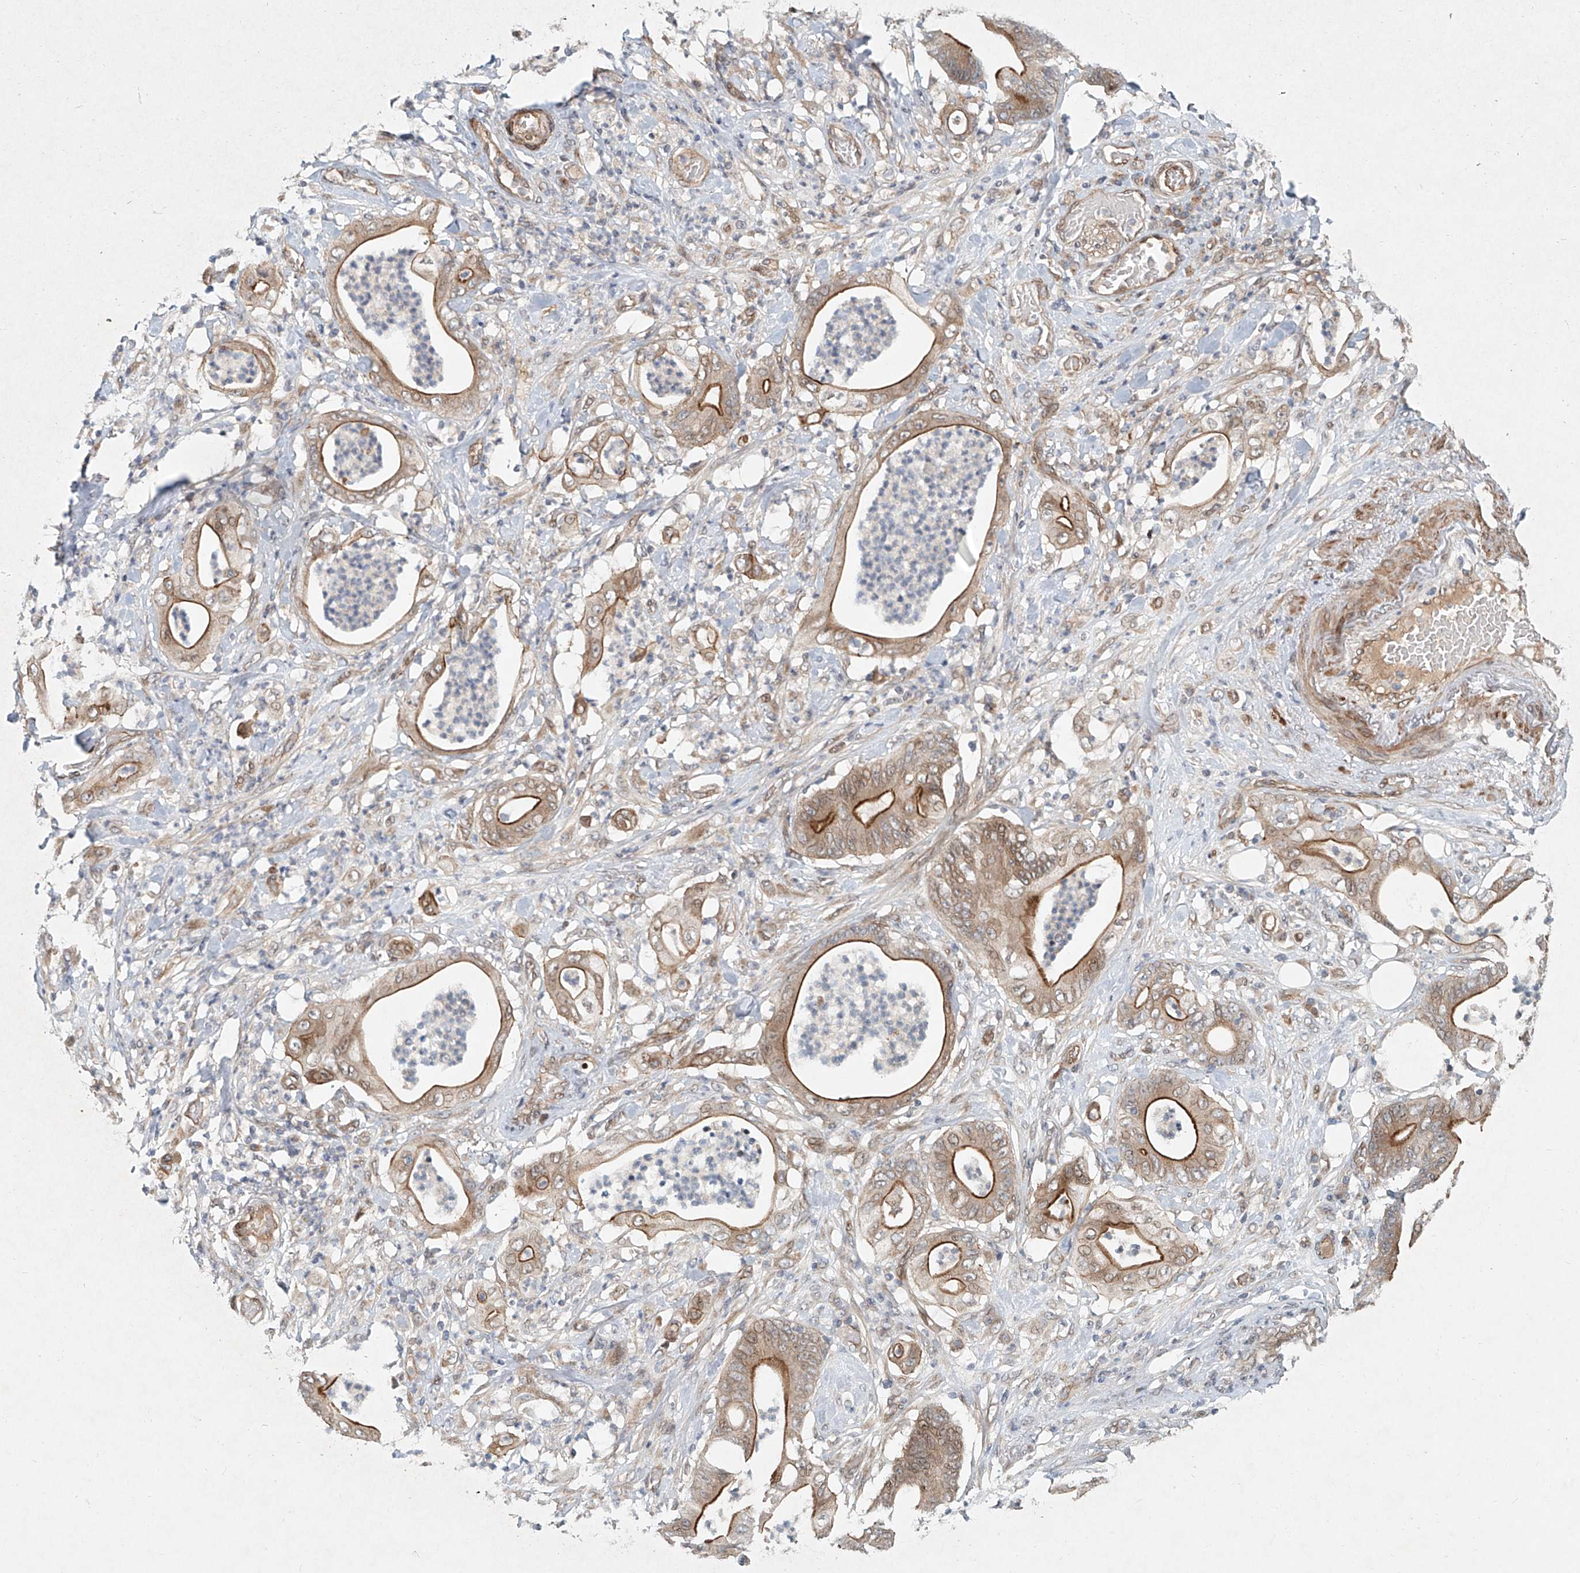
{"staining": {"intensity": "strong", "quantity": "25%-75%", "location": "cytoplasmic/membranous"}, "tissue": "stomach cancer", "cell_type": "Tumor cells", "image_type": "cancer", "snomed": [{"axis": "morphology", "description": "Adenocarcinoma, NOS"}, {"axis": "topography", "description": "Stomach"}], "caption": "Immunohistochemical staining of human adenocarcinoma (stomach) demonstrates high levels of strong cytoplasmic/membranous expression in about 25%-75% of tumor cells.", "gene": "SASH1", "patient": {"sex": "female", "age": 73}}